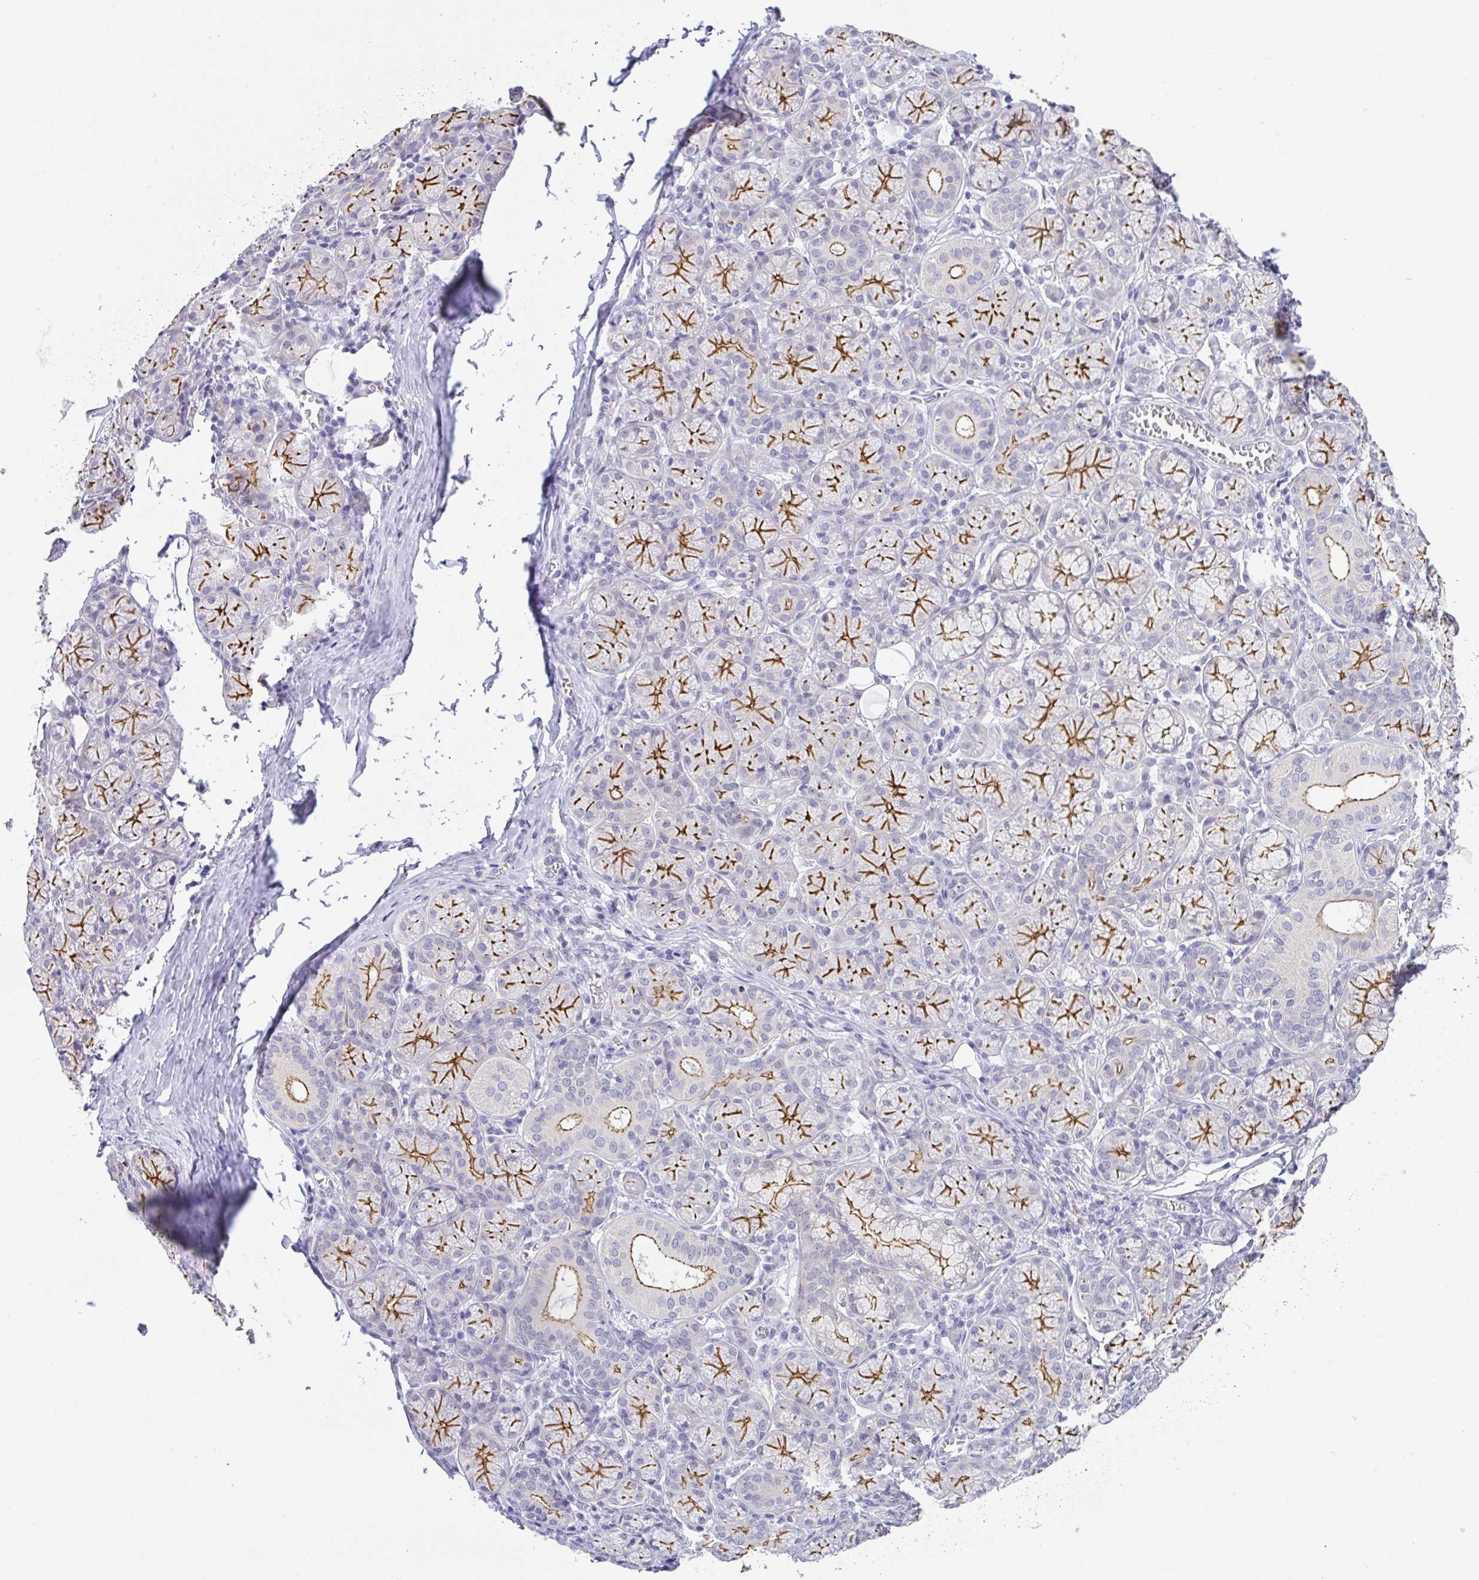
{"staining": {"intensity": "strong", "quantity": "25%-75%", "location": "cytoplasmic/membranous"}, "tissue": "salivary gland", "cell_type": "Glandular cells", "image_type": "normal", "snomed": [{"axis": "morphology", "description": "Normal tissue, NOS"}, {"axis": "topography", "description": "Salivary gland"}], "caption": "Strong cytoplasmic/membranous staining for a protein is seen in about 25%-75% of glandular cells of normal salivary gland using immunohistochemistry (IHC).", "gene": "CGNL1", "patient": {"sex": "female", "age": 24}}